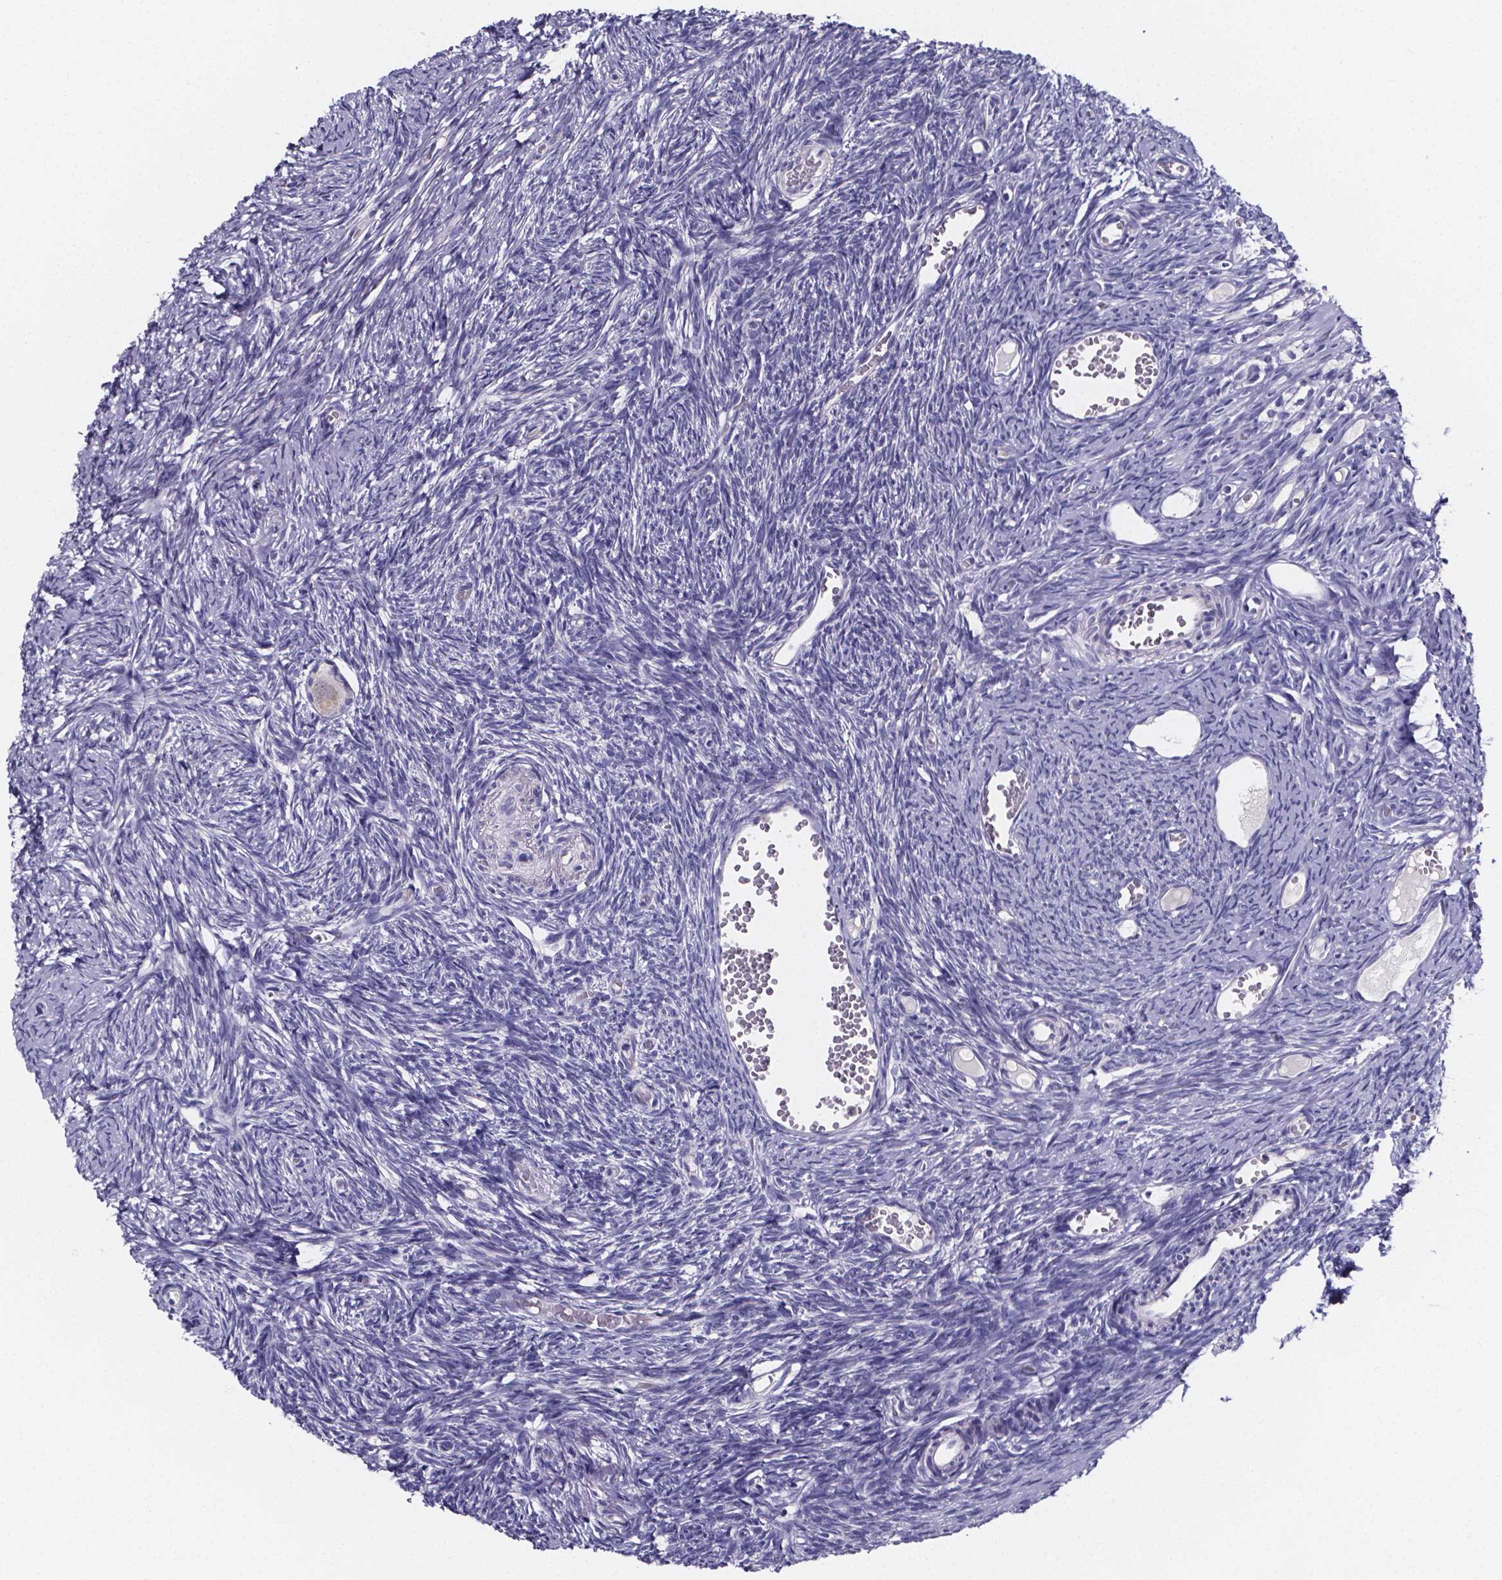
{"staining": {"intensity": "negative", "quantity": "none", "location": "none"}, "tissue": "ovary", "cell_type": "Follicle cells", "image_type": "normal", "snomed": [{"axis": "morphology", "description": "Normal tissue, NOS"}, {"axis": "topography", "description": "Ovary"}], "caption": "Benign ovary was stained to show a protein in brown. There is no significant expression in follicle cells.", "gene": "IZUMO1", "patient": {"sex": "female", "age": 39}}